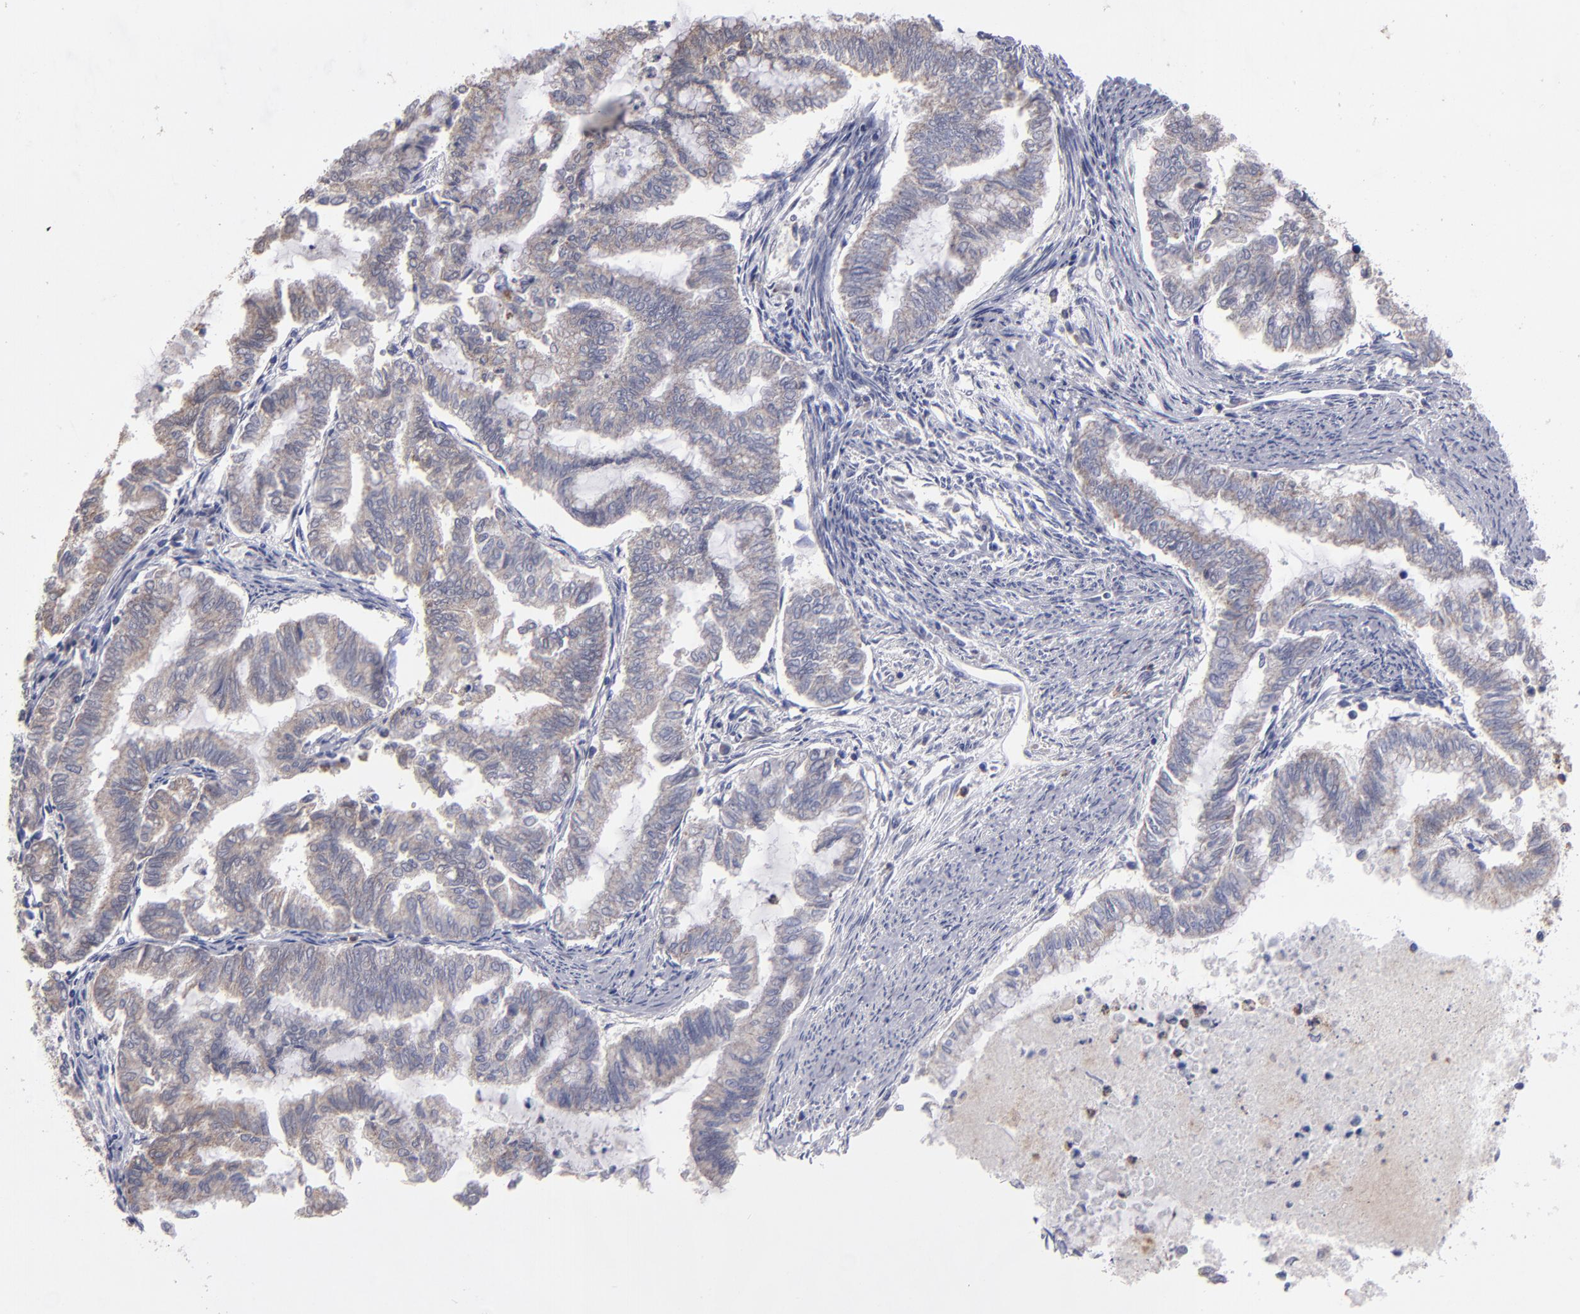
{"staining": {"intensity": "weak", "quantity": ">75%", "location": "cytoplasmic/membranous"}, "tissue": "endometrial cancer", "cell_type": "Tumor cells", "image_type": "cancer", "snomed": [{"axis": "morphology", "description": "Adenocarcinoma, NOS"}, {"axis": "topography", "description": "Endometrium"}], "caption": "Endometrial adenocarcinoma stained with a protein marker reveals weak staining in tumor cells.", "gene": "FGR", "patient": {"sex": "female", "age": 79}}